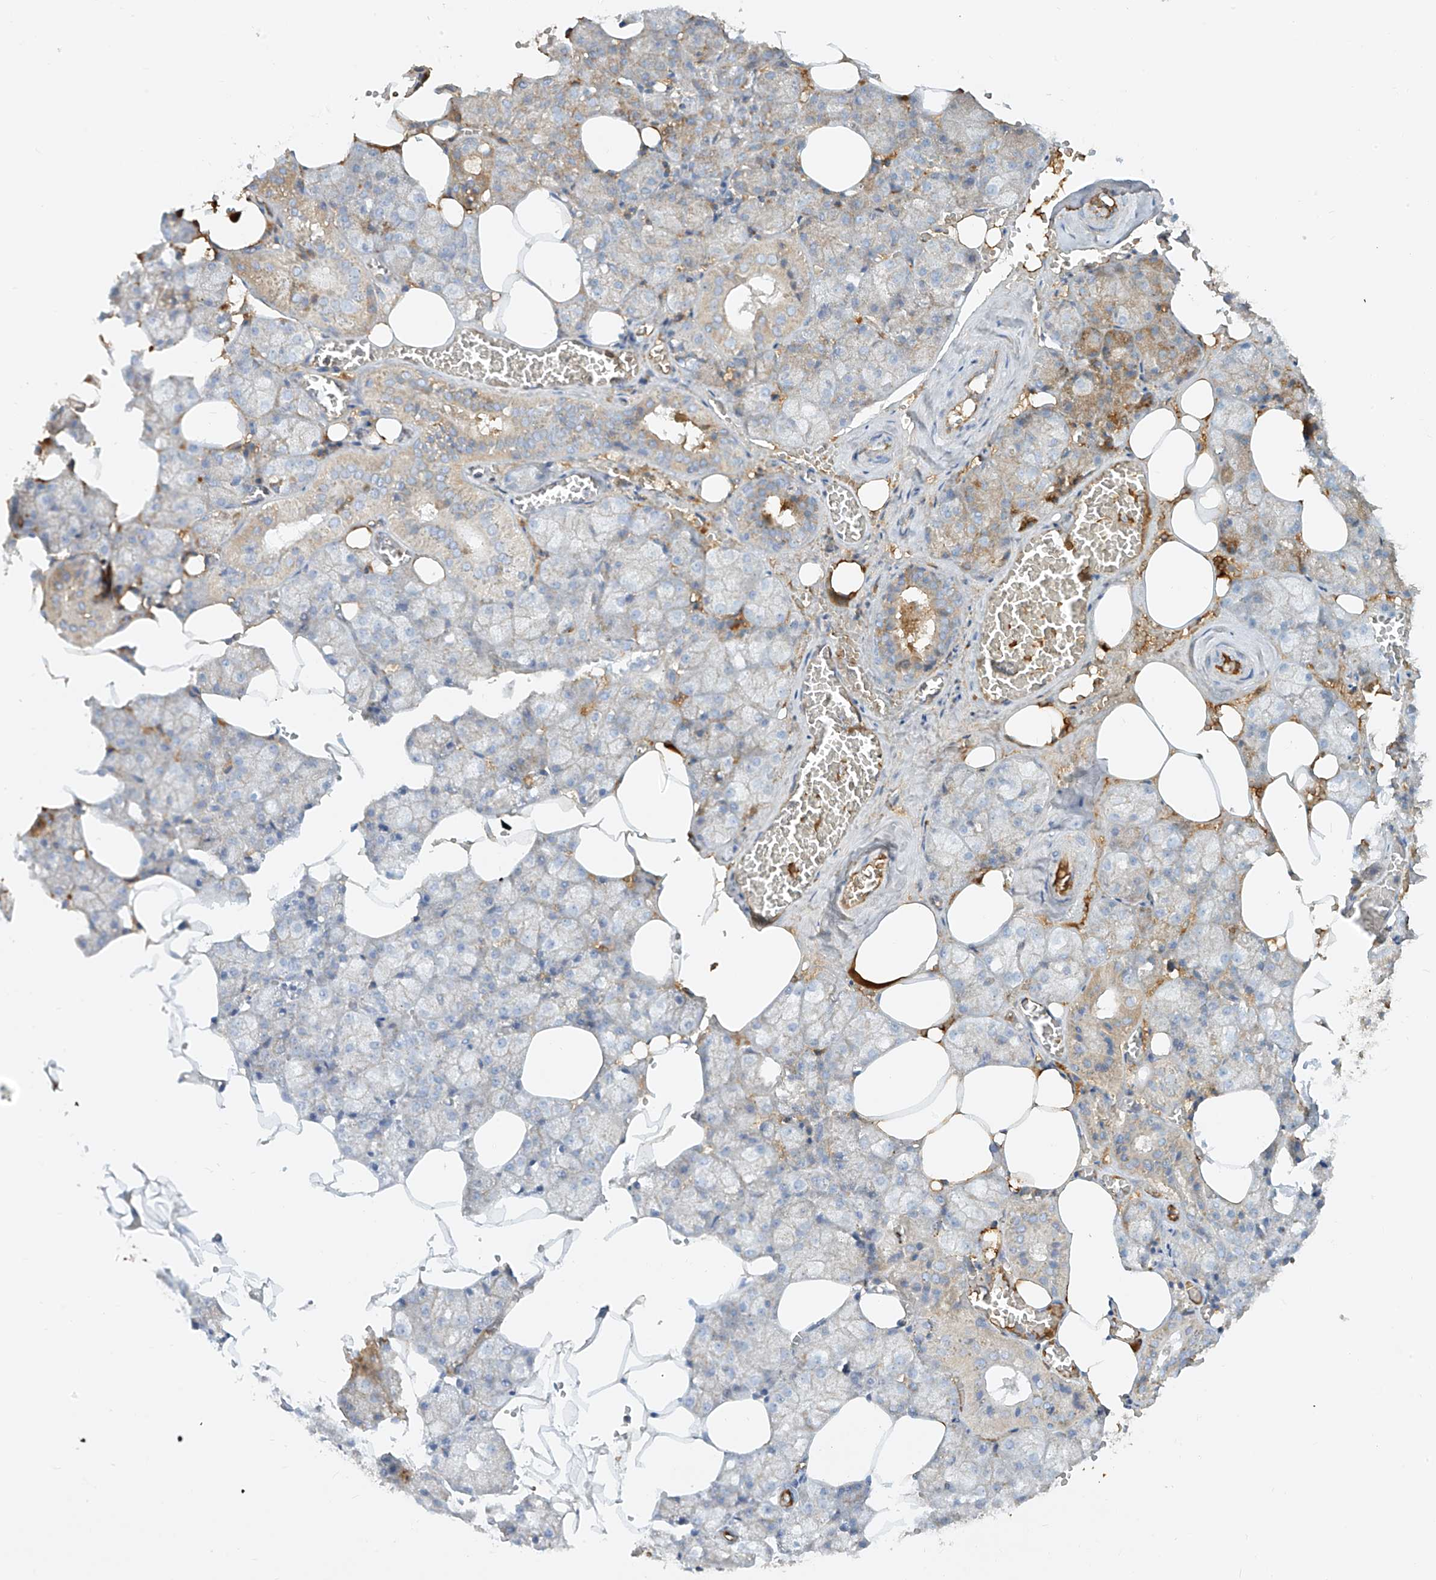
{"staining": {"intensity": "moderate", "quantity": "<25%", "location": "cytoplasmic/membranous"}, "tissue": "salivary gland", "cell_type": "Glandular cells", "image_type": "normal", "snomed": [{"axis": "morphology", "description": "Normal tissue, NOS"}, {"axis": "topography", "description": "Salivary gland"}], "caption": "Brown immunohistochemical staining in benign salivary gland exhibits moderate cytoplasmic/membranous staining in about <25% of glandular cells.", "gene": "OCSTAMP", "patient": {"sex": "male", "age": 62}}